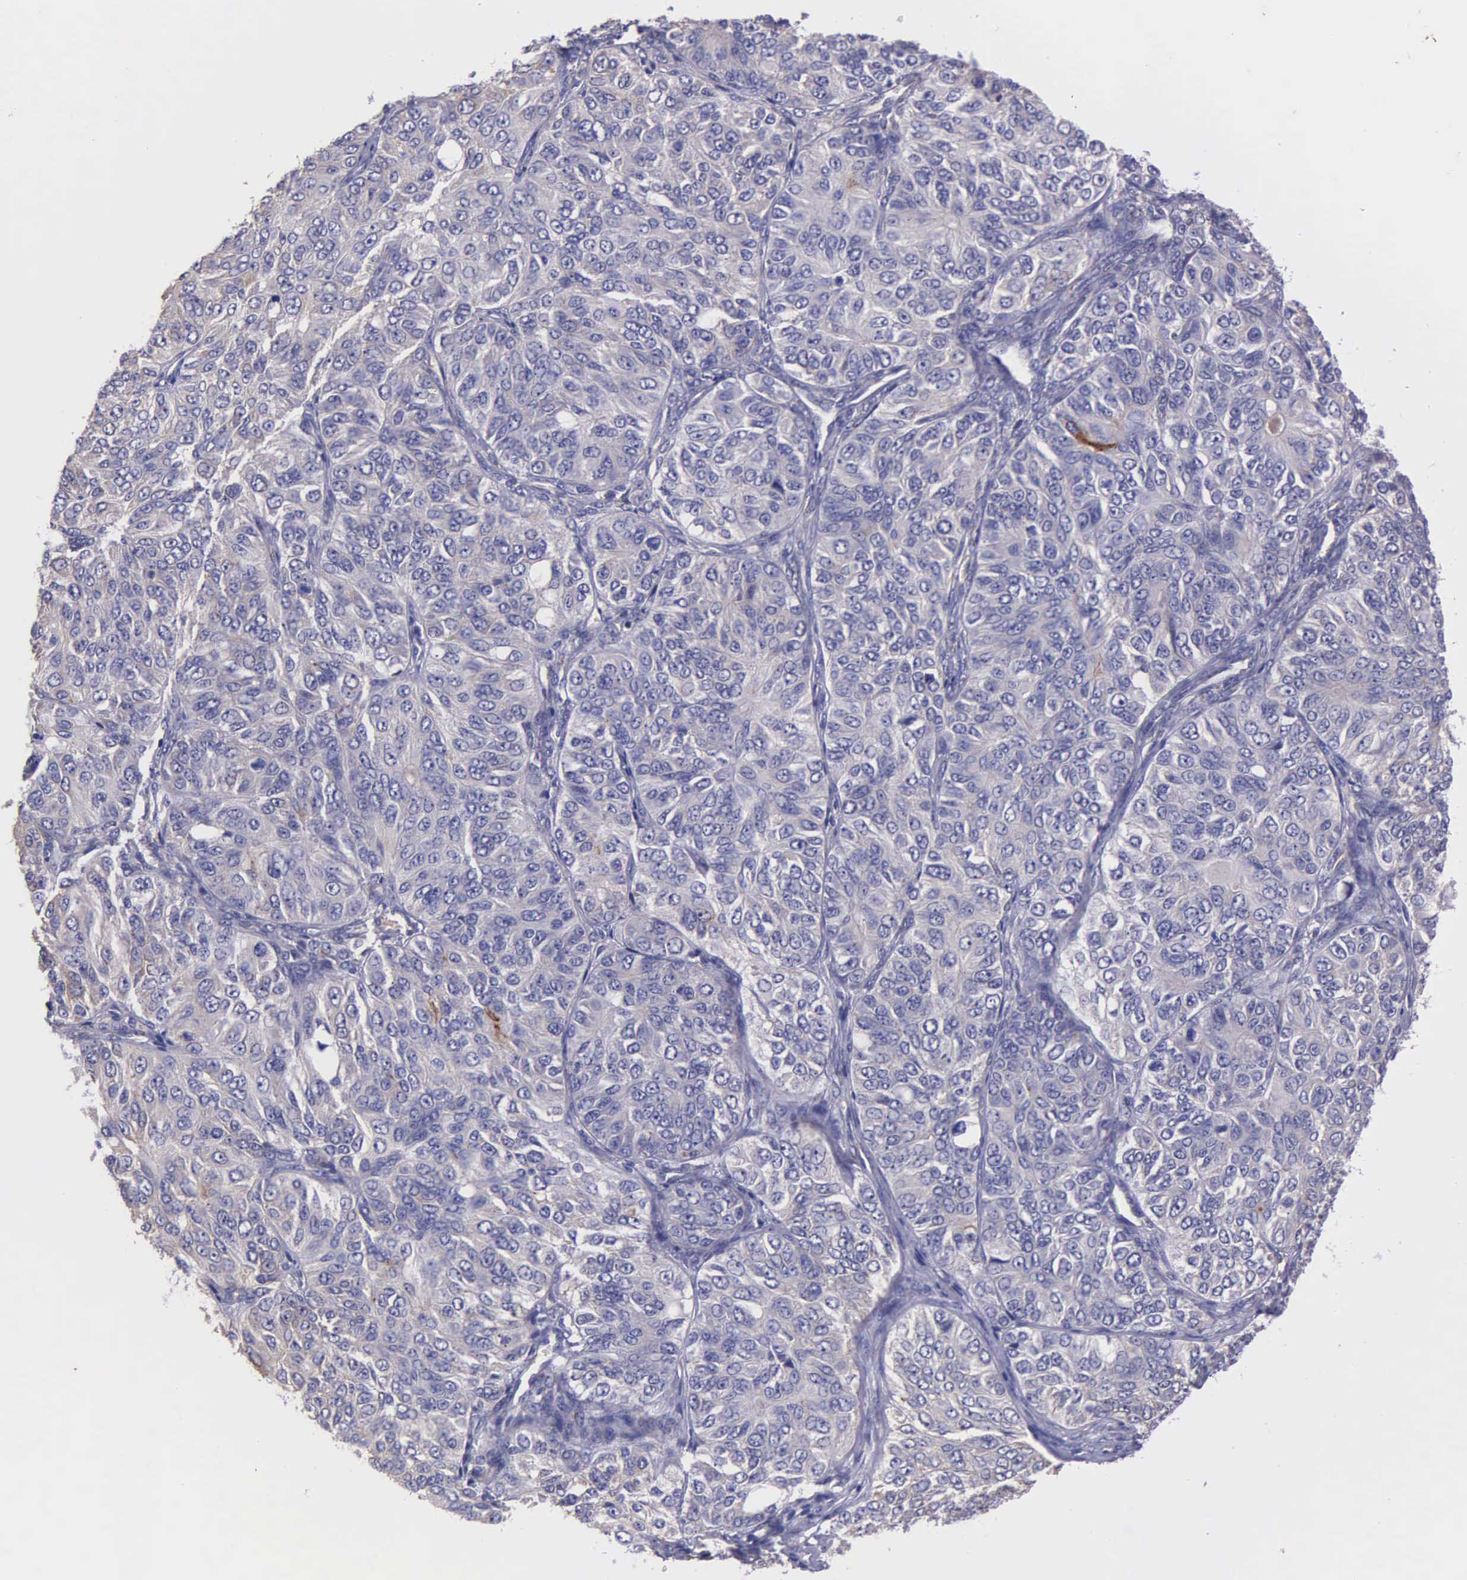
{"staining": {"intensity": "negative", "quantity": "none", "location": "none"}, "tissue": "ovarian cancer", "cell_type": "Tumor cells", "image_type": "cancer", "snomed": [{"axis": "morphology", "description": "Carcinoma, endometroid"}, {"axis": "topography", "description": "Ovary"}], "caption": "A histopathology image of human endometroid carcinoma (ovarian) is negative for staining in tumor cells.", "gene": "ZC3H12B", "patient": {"sex": "female", "age": 51}}